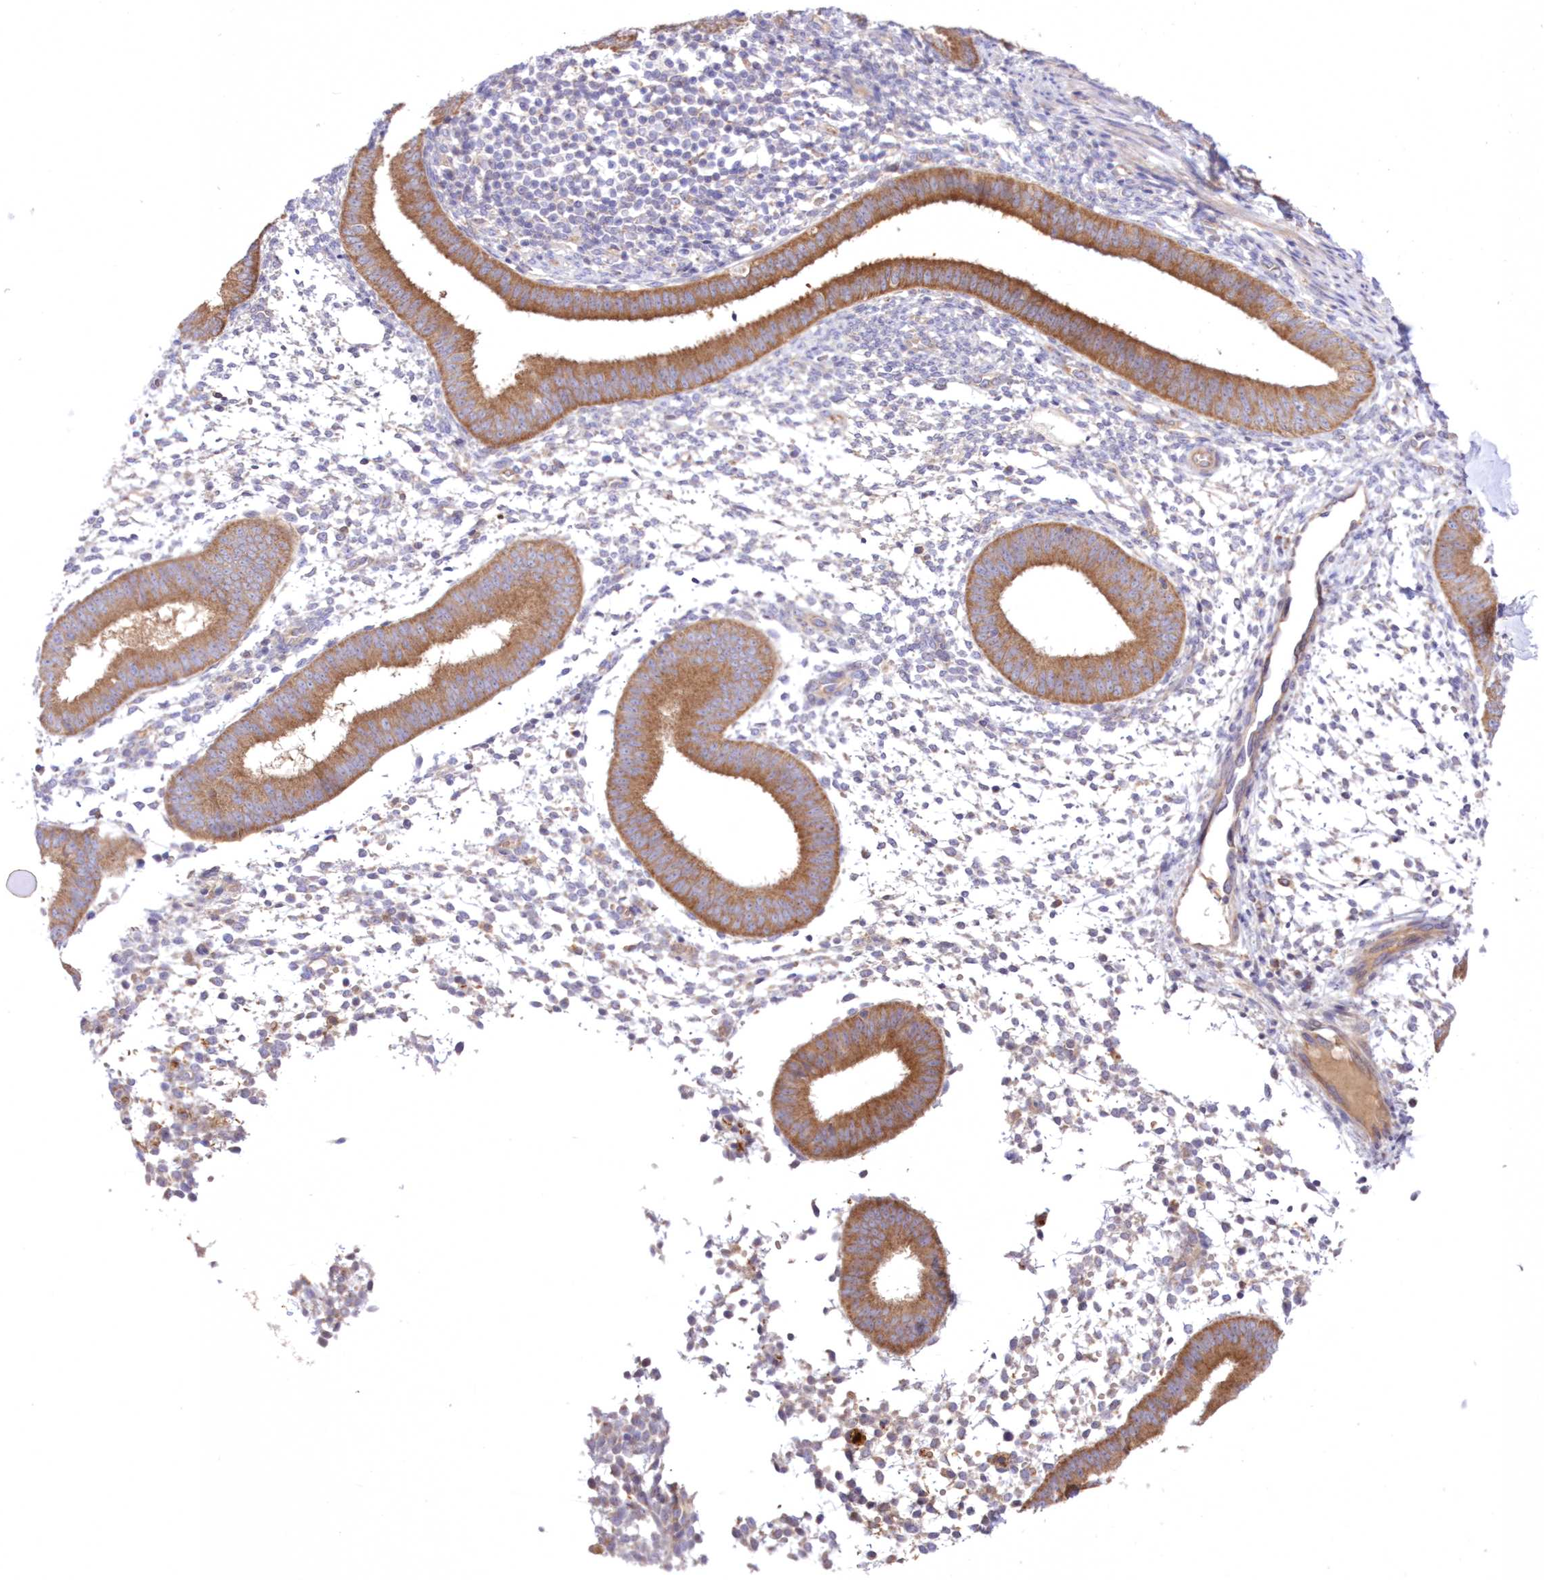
{"staining": {"intensity": "negative", "quantity": "none", "location": "none"}, "tissue": "endometrium", "cell_type": "Cells in endometrial stroma", "image_type": "normal", "snomed": [{"axis": "morphology", "description": "Normal tissue, NOS"}, {"axis": "topography", "description": "Uterus"}, {"axis": "topography", "description": "Endometrium"}], "caption": "Photomicrograph shows no protein expression in cells in endometrial stroma of normal endometrium.", "gene": "FCHO2", "patient": {"sex": "female", "age": 48}}